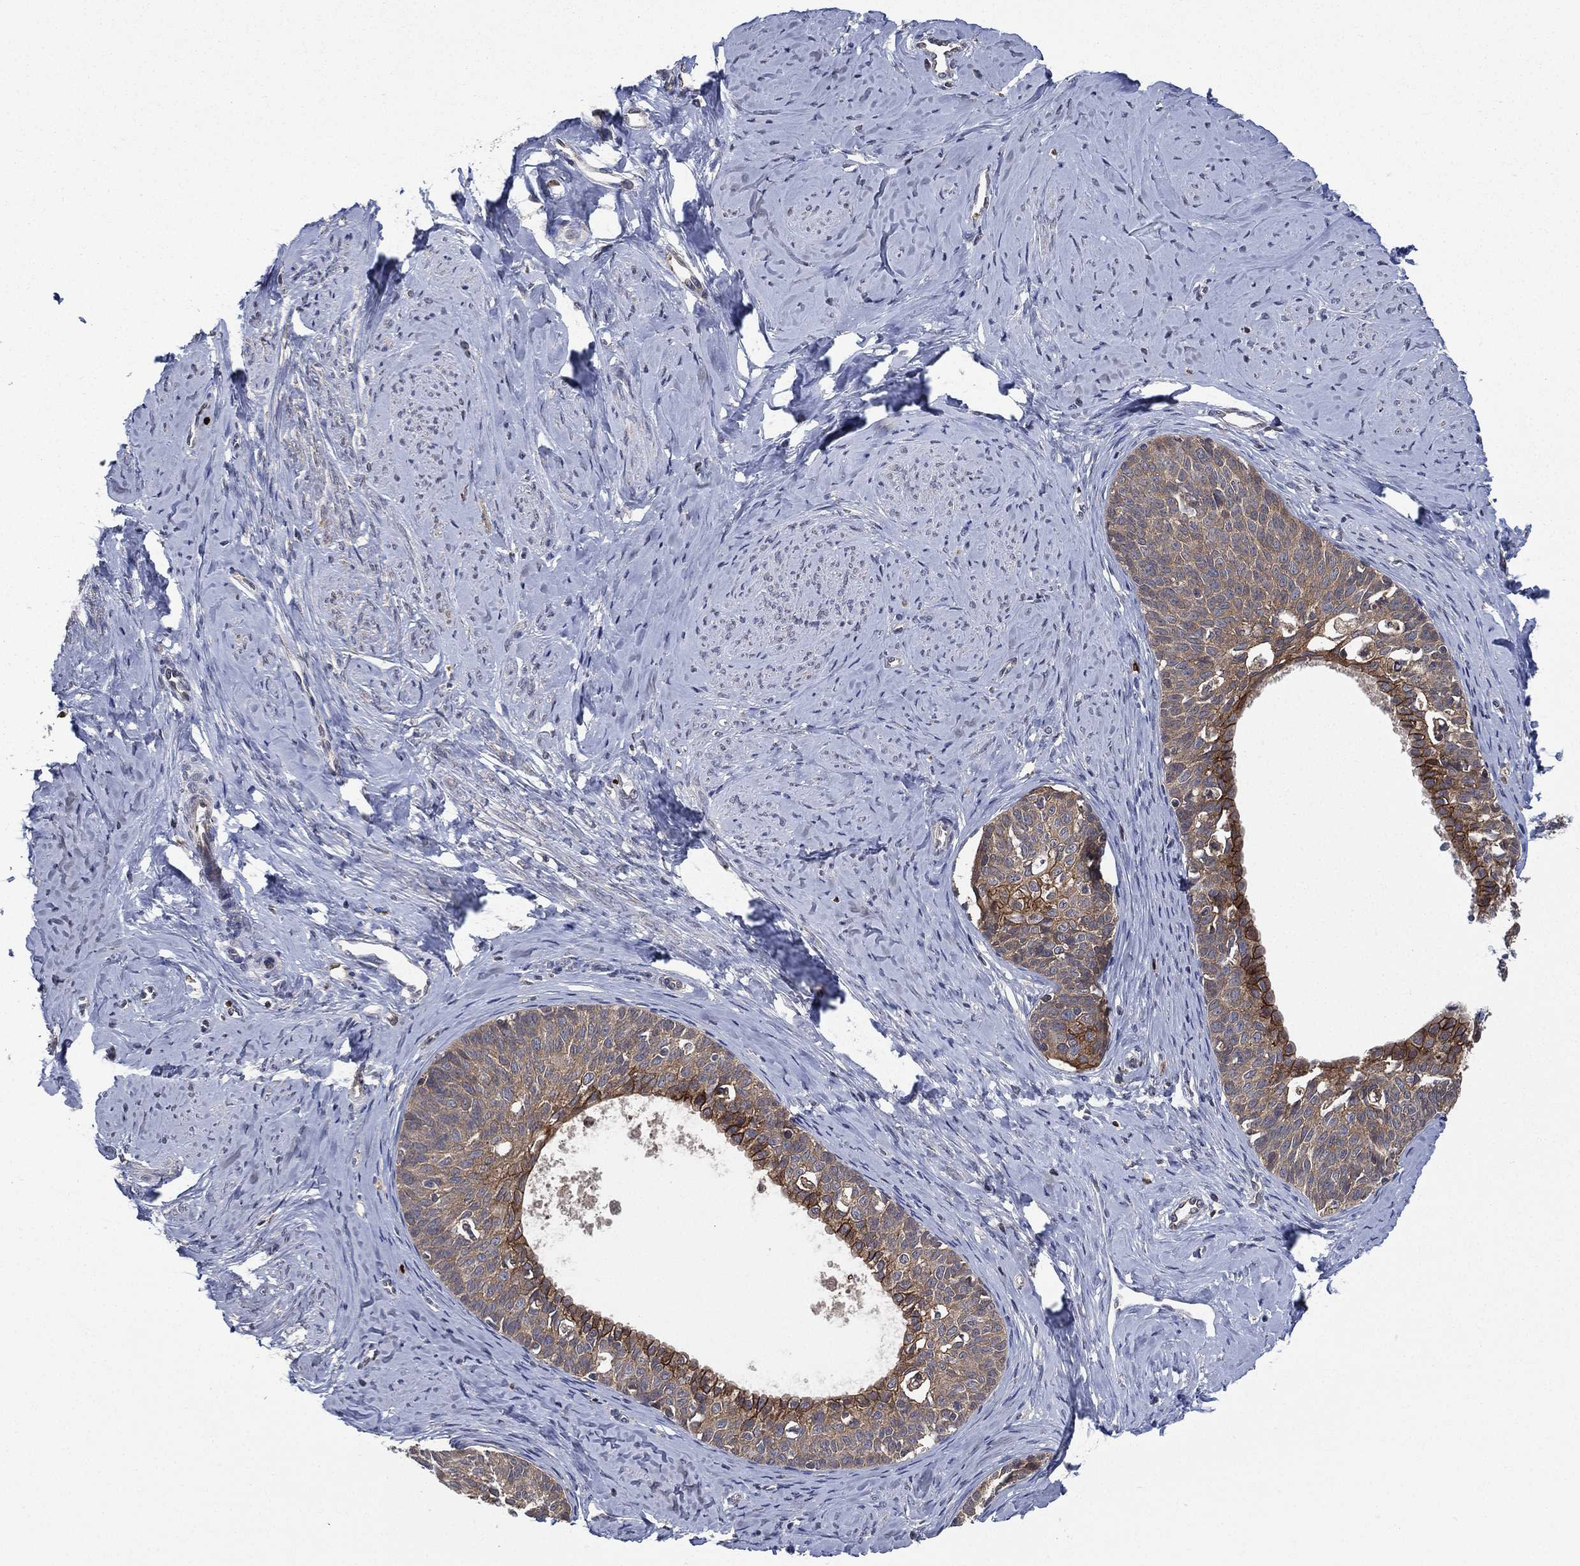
{"staining": {"intensity": "strong", "quantity": "<25%", "location": "cytoplasmic/membranous"}, "tissue": "cervical cancer", "cell_type": "Tumor cells", "image_type": "cancer", "snomed": [{"axis": "morphology", "description": "Squamous cell carcinoma, NOS"}, {"axis": "topography", "description": "Cervix"}], "caption": "Brown immunohistochemical staining in human cervical cancer (squamous cell carcinoma) displays strong cytoplasmic/membranous positivity in approximately <25% of tumor cells.", "gene": "SMPD3", "patient": {"sex": "female", "age": 51}}